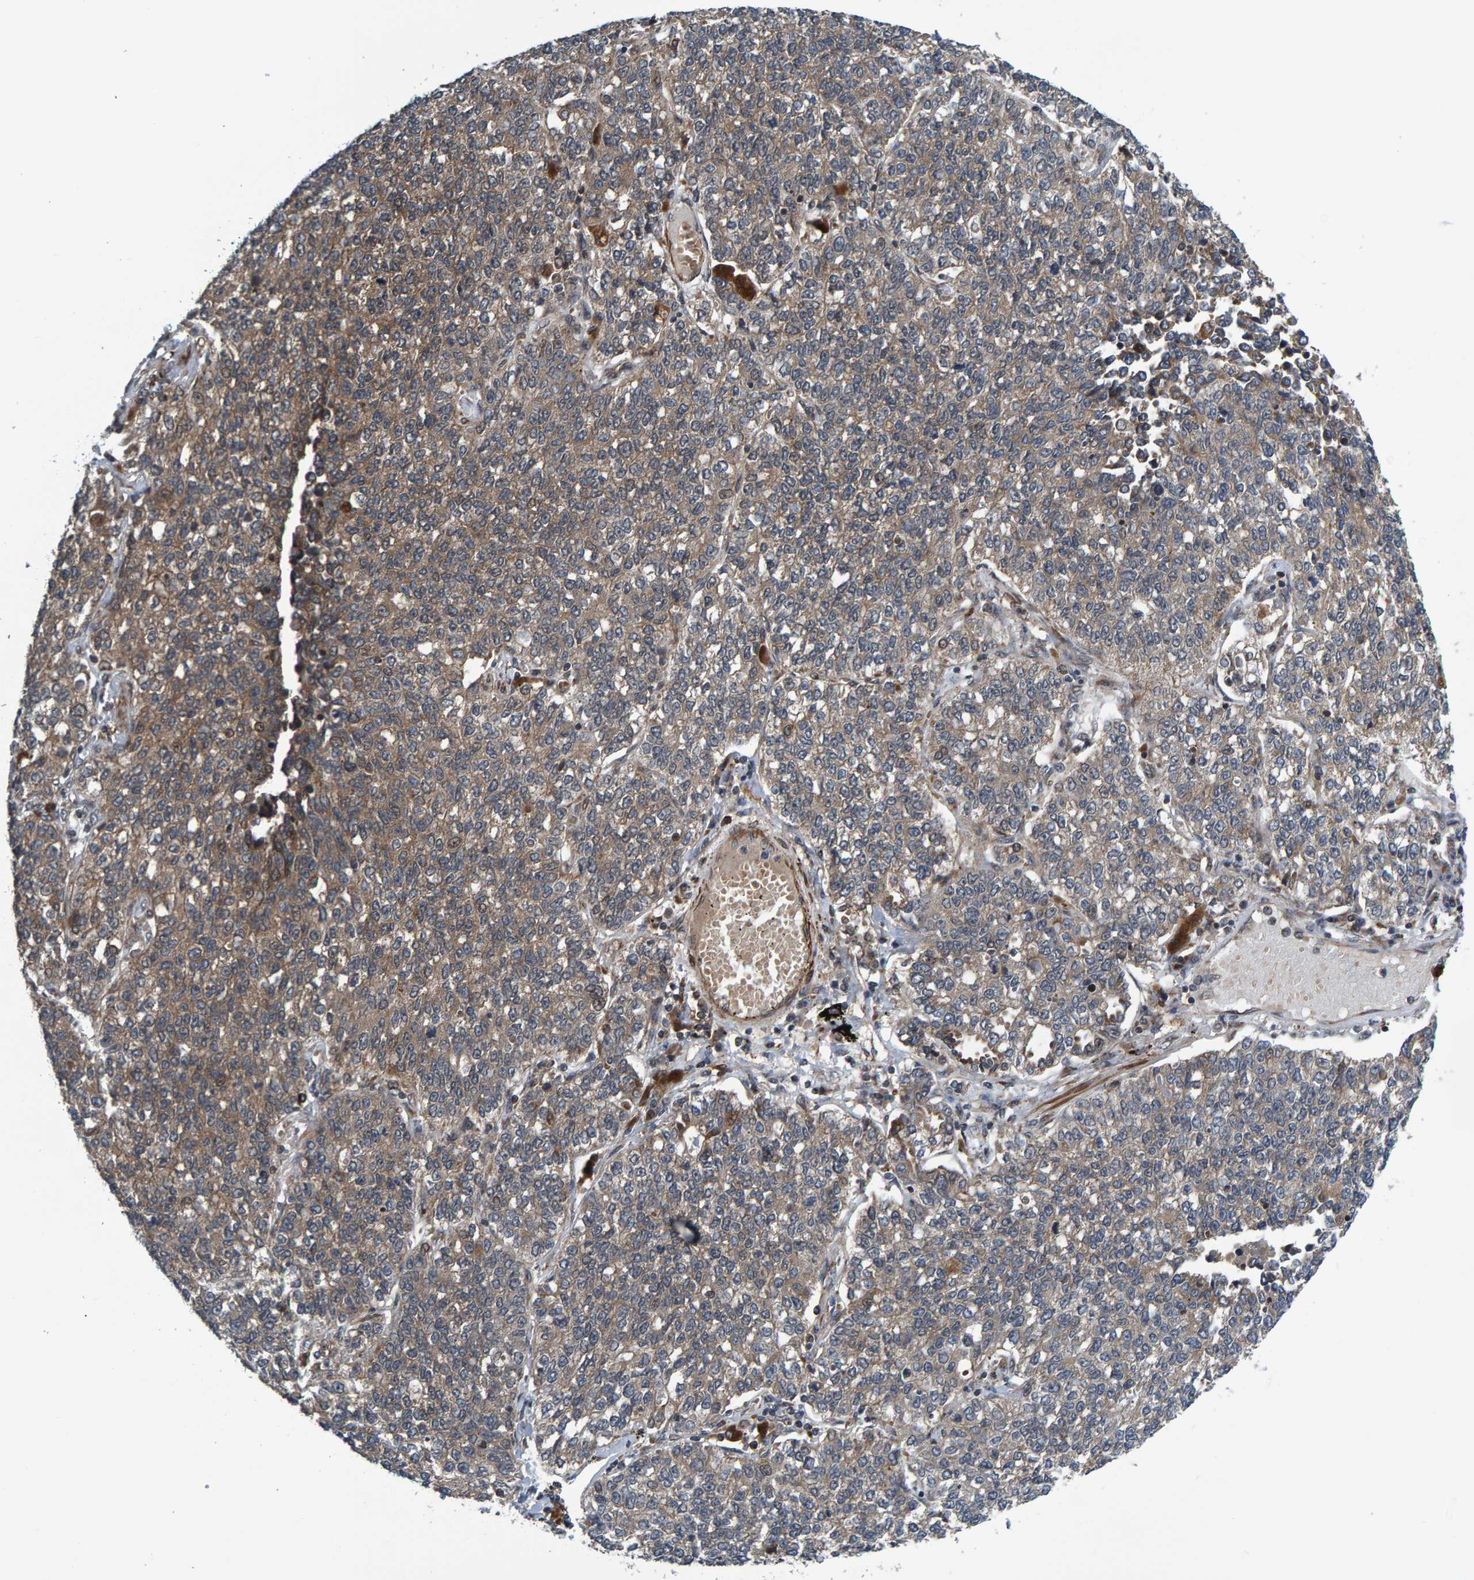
{"staining": {"intensity": "weak", "quantity": ">75%", "location": "cytoplasmic/membranous"}, "tissue": "lung cancer", "cell_type": "Tumor cells", "image_type": "cancer", "snomed": [{"axis": "morphology", "description": "Adenocarcinoma, NOS"}, {"axis": "topography", "description": "Lung"}], "caption": "The photomicrograph shows a brown stain indicating the presence of a protein in the cytoplasmic/membranous of tumor cells in lung cancer (adenocarcinoma).", "gene": "ATP6V1H", "patient": {"sex": "male", "age": 49}}